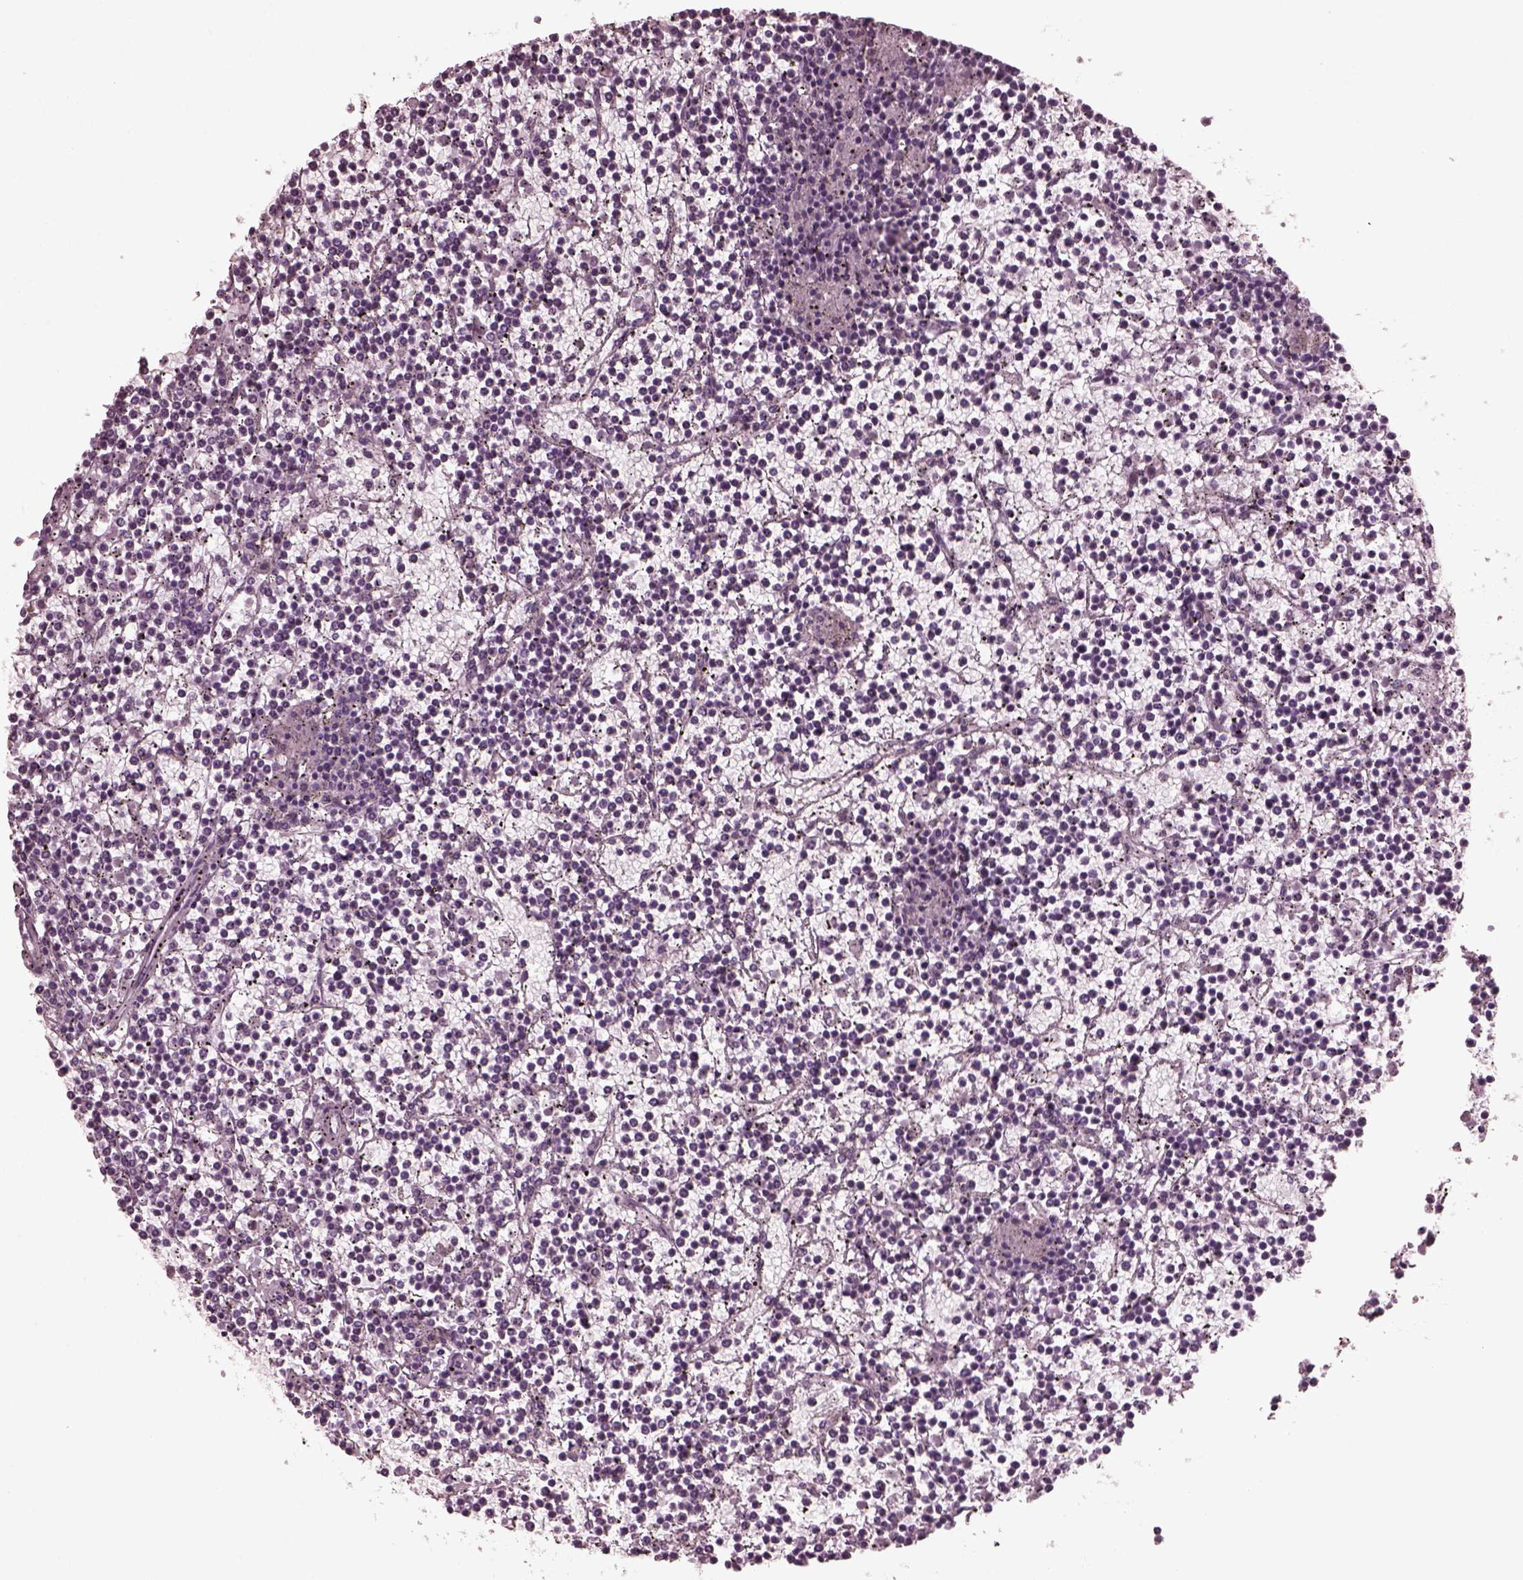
{"staining": {"intensity": "negative", "quantity": "none", "location": "none"}, "tissue": "lymphoma", "cell_type": "Tumor cells", "image_type": "cancer", "snomed": [{"axis": "morphology", "description": "Malignant lymphoma, non-Hodgkin's type, Low grade"}, {"axis": "topography", "description": "Spleen"}], "caption": "A high-resolution micrograph shows immunohistochemistry staining of low-grade malignant lymphoma, non-Hodgkin's type, which shows no significant expression in tumor cells.", "gene": "GRM6", "patient": {"sex": "female", "age": 19}}